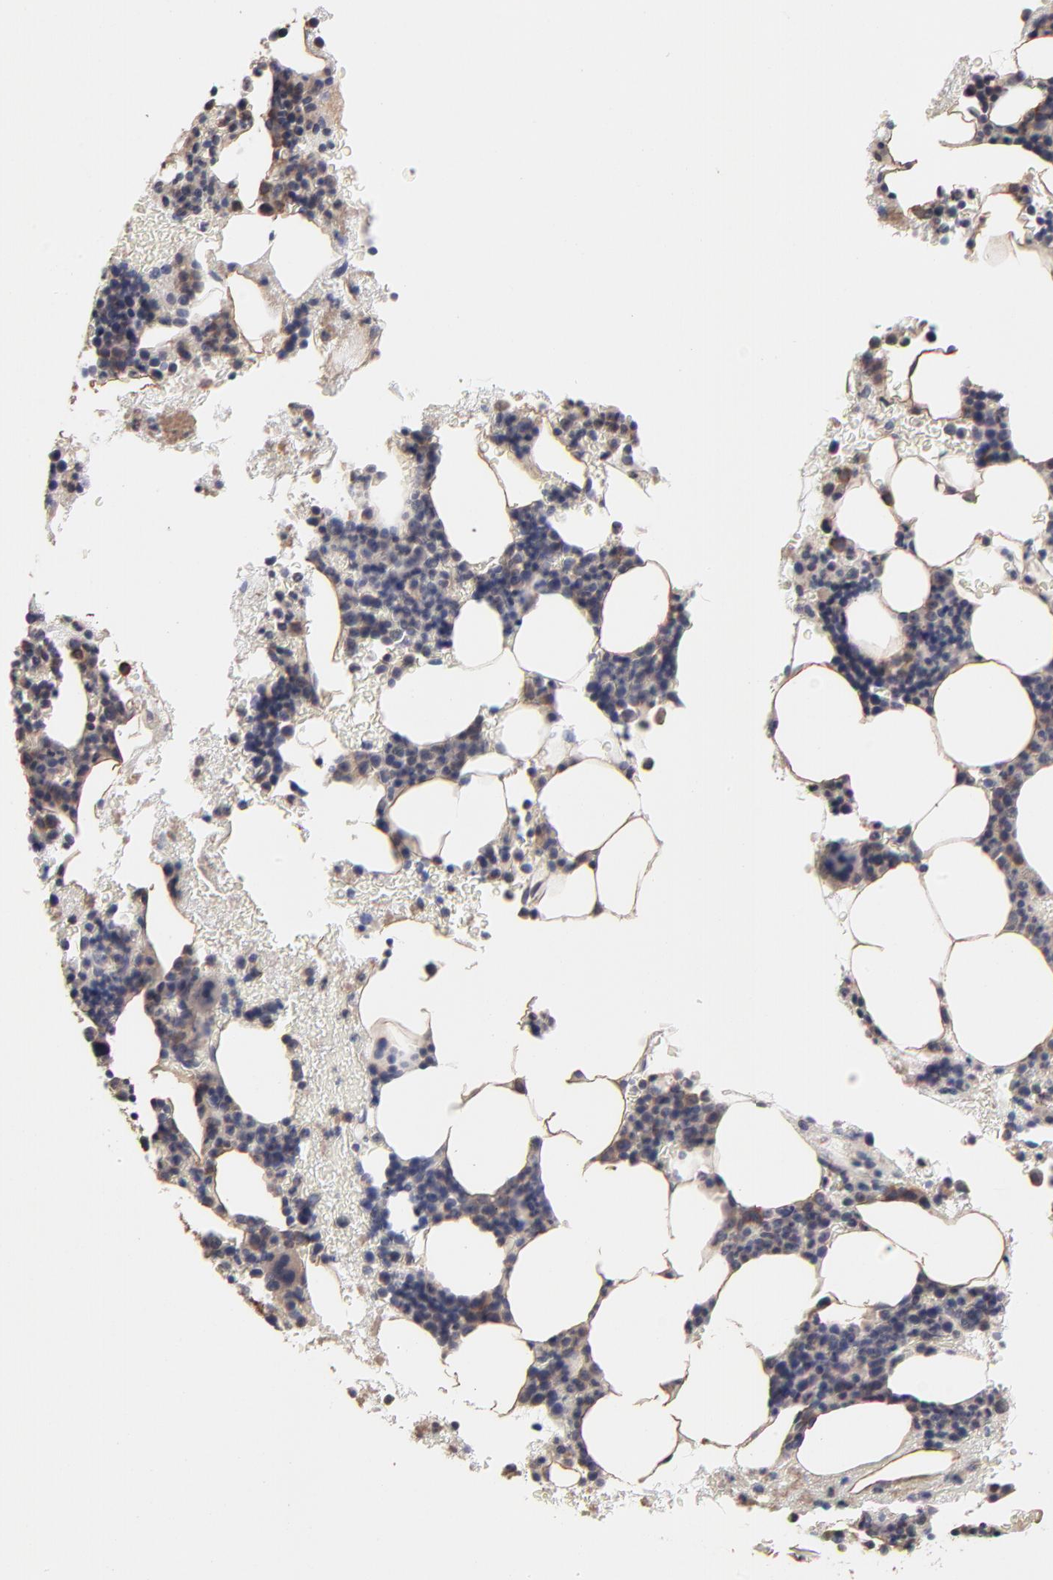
{"staining": {"intensity": "weak", "quantity": "25%-75%", "location": "cytoplasmic/membranous"}, "tissue": "bone marrow", "cell_type": "Hematopoietic cells", "image_type": "normal", "snomed": [{"axis": "morphology", "description": "Normal tissue, NOS"}, {"axis": "topography", "description": "Bone marrow"}], "caption": "Immunohistochemical staining of unremarkable human bone marrow shows 25%-75% levels of weak cytoplasmic/membranous protein expression in approximately 25%-75% of hematopoietic cells.", "gene": "TANGO2", "patient": {"sex": "male", "age": 78}}